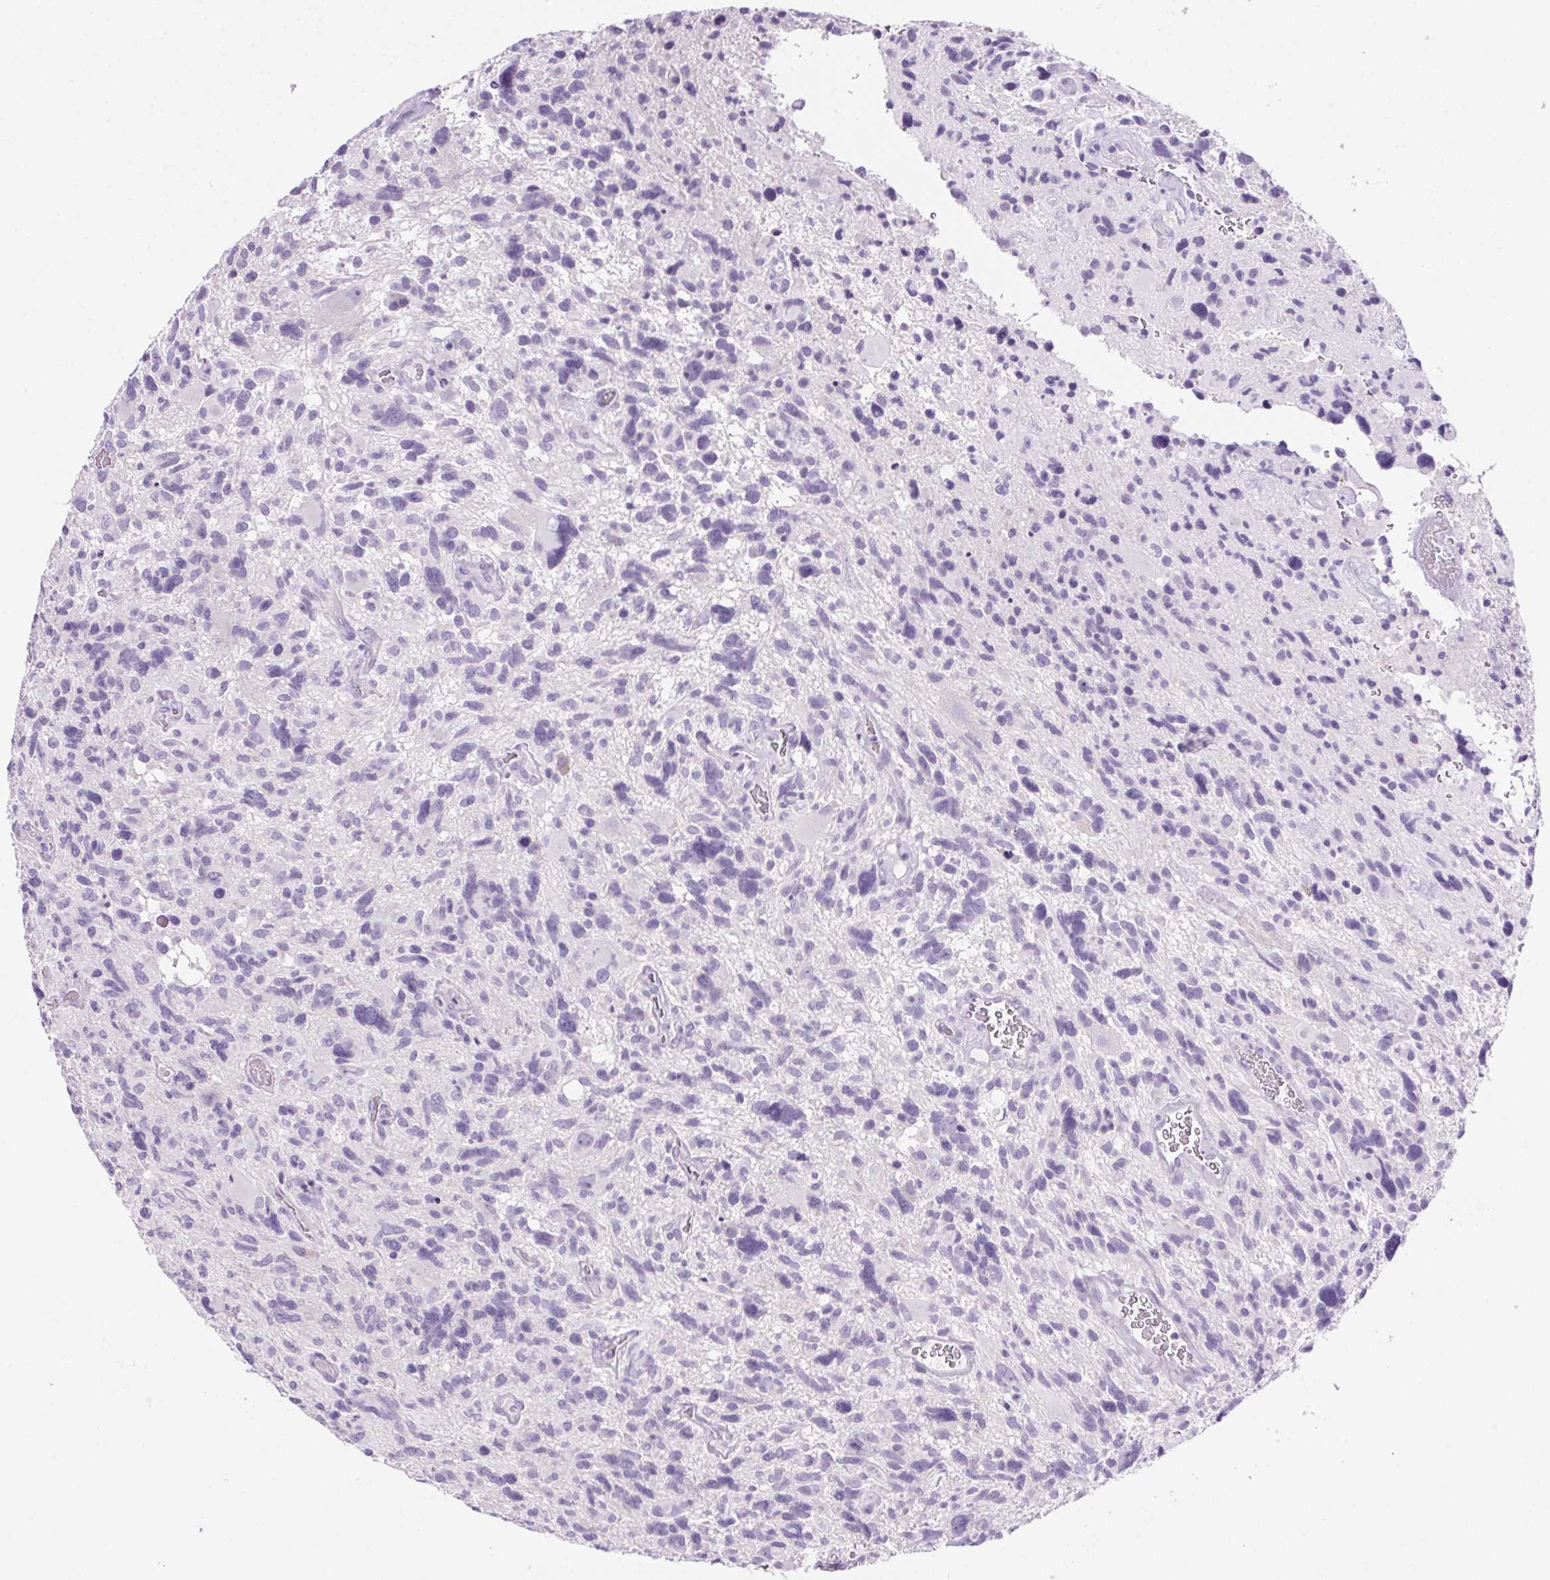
{"staining": {"intensity": "negative", "quantity": "none", "location": "none"}, "tissue": "glioma", "cell_type": "Tumor cells", "image_type": "cancer", "snomed": [{"axis": "morphology", "description": "Glioma, malignant, High grade"}, {"axis": "topography", "description": "Brain"}], "caption": "High magnification brightfield microscopy of malignant glioma (high-grade) stained with DAB (brown) and counterstained with hematoxylin (blue): tumor cells show no significant expression.", "gene": "DHCR24", "patient": {"sex": "male", "age": 49}}